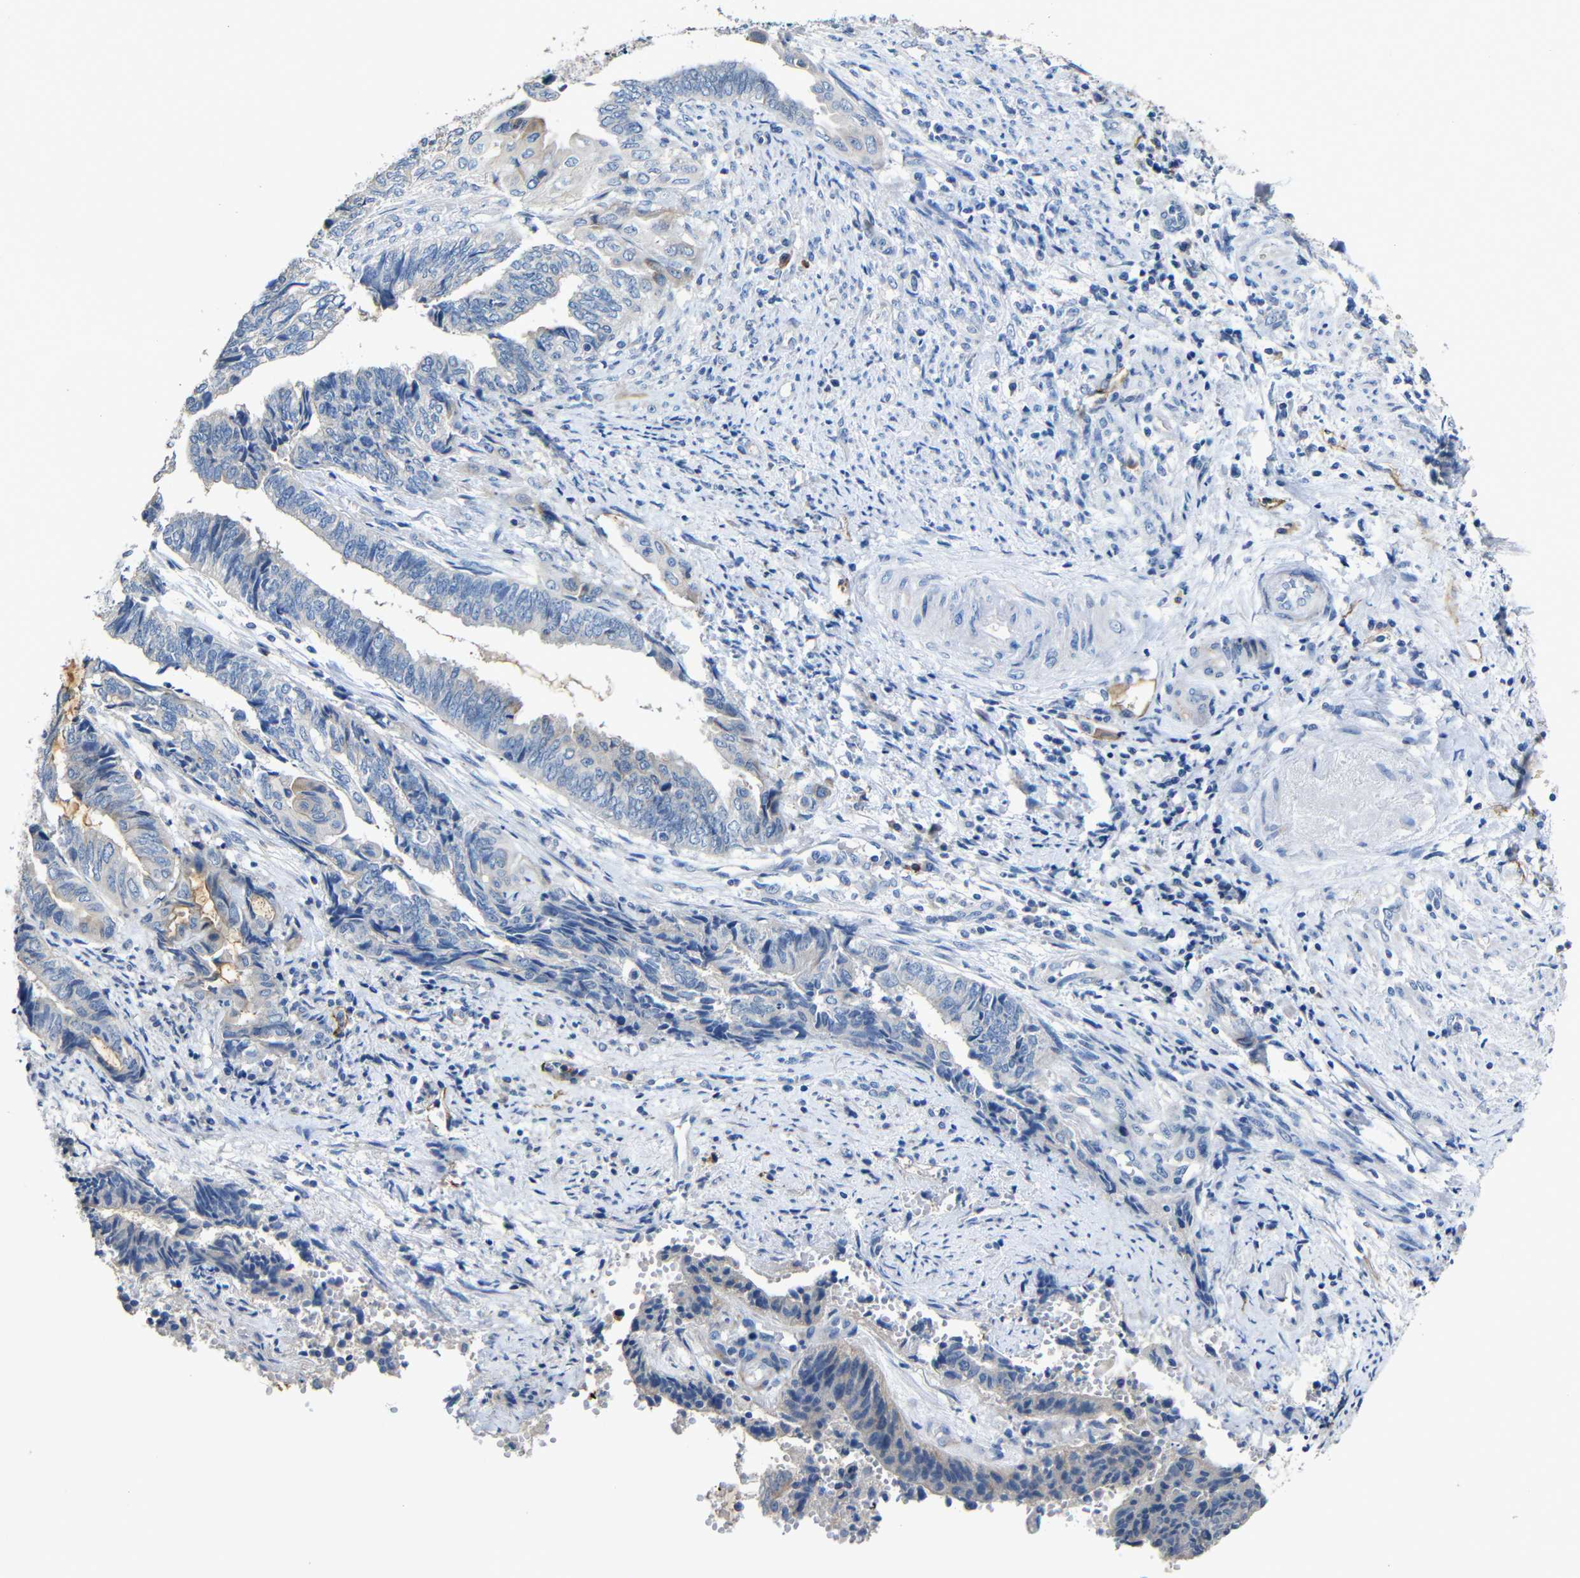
{"staining": {"intensity": "weak", "quantity": "<25%", "location": "cytoplasmic/membranous"}, "tissue": "endometrial cancer", "cell_type": "Tumor cells", "image_type": "cancer", "snomed": [{"axis": "morphology", "description": "Adenocarcinoma, NOS"}, {"axis": "topography", "description": "Uterus"}, {"axis": "topography", "description": "Endometrium"}], "caption": "A micrograph of endometrial cancer (adenocarcinoma) stained for a protein demonstrates no brown staining in tumor cells.", "gene": "ACKR2", "patient": {"sex": "female", "age": 70}}